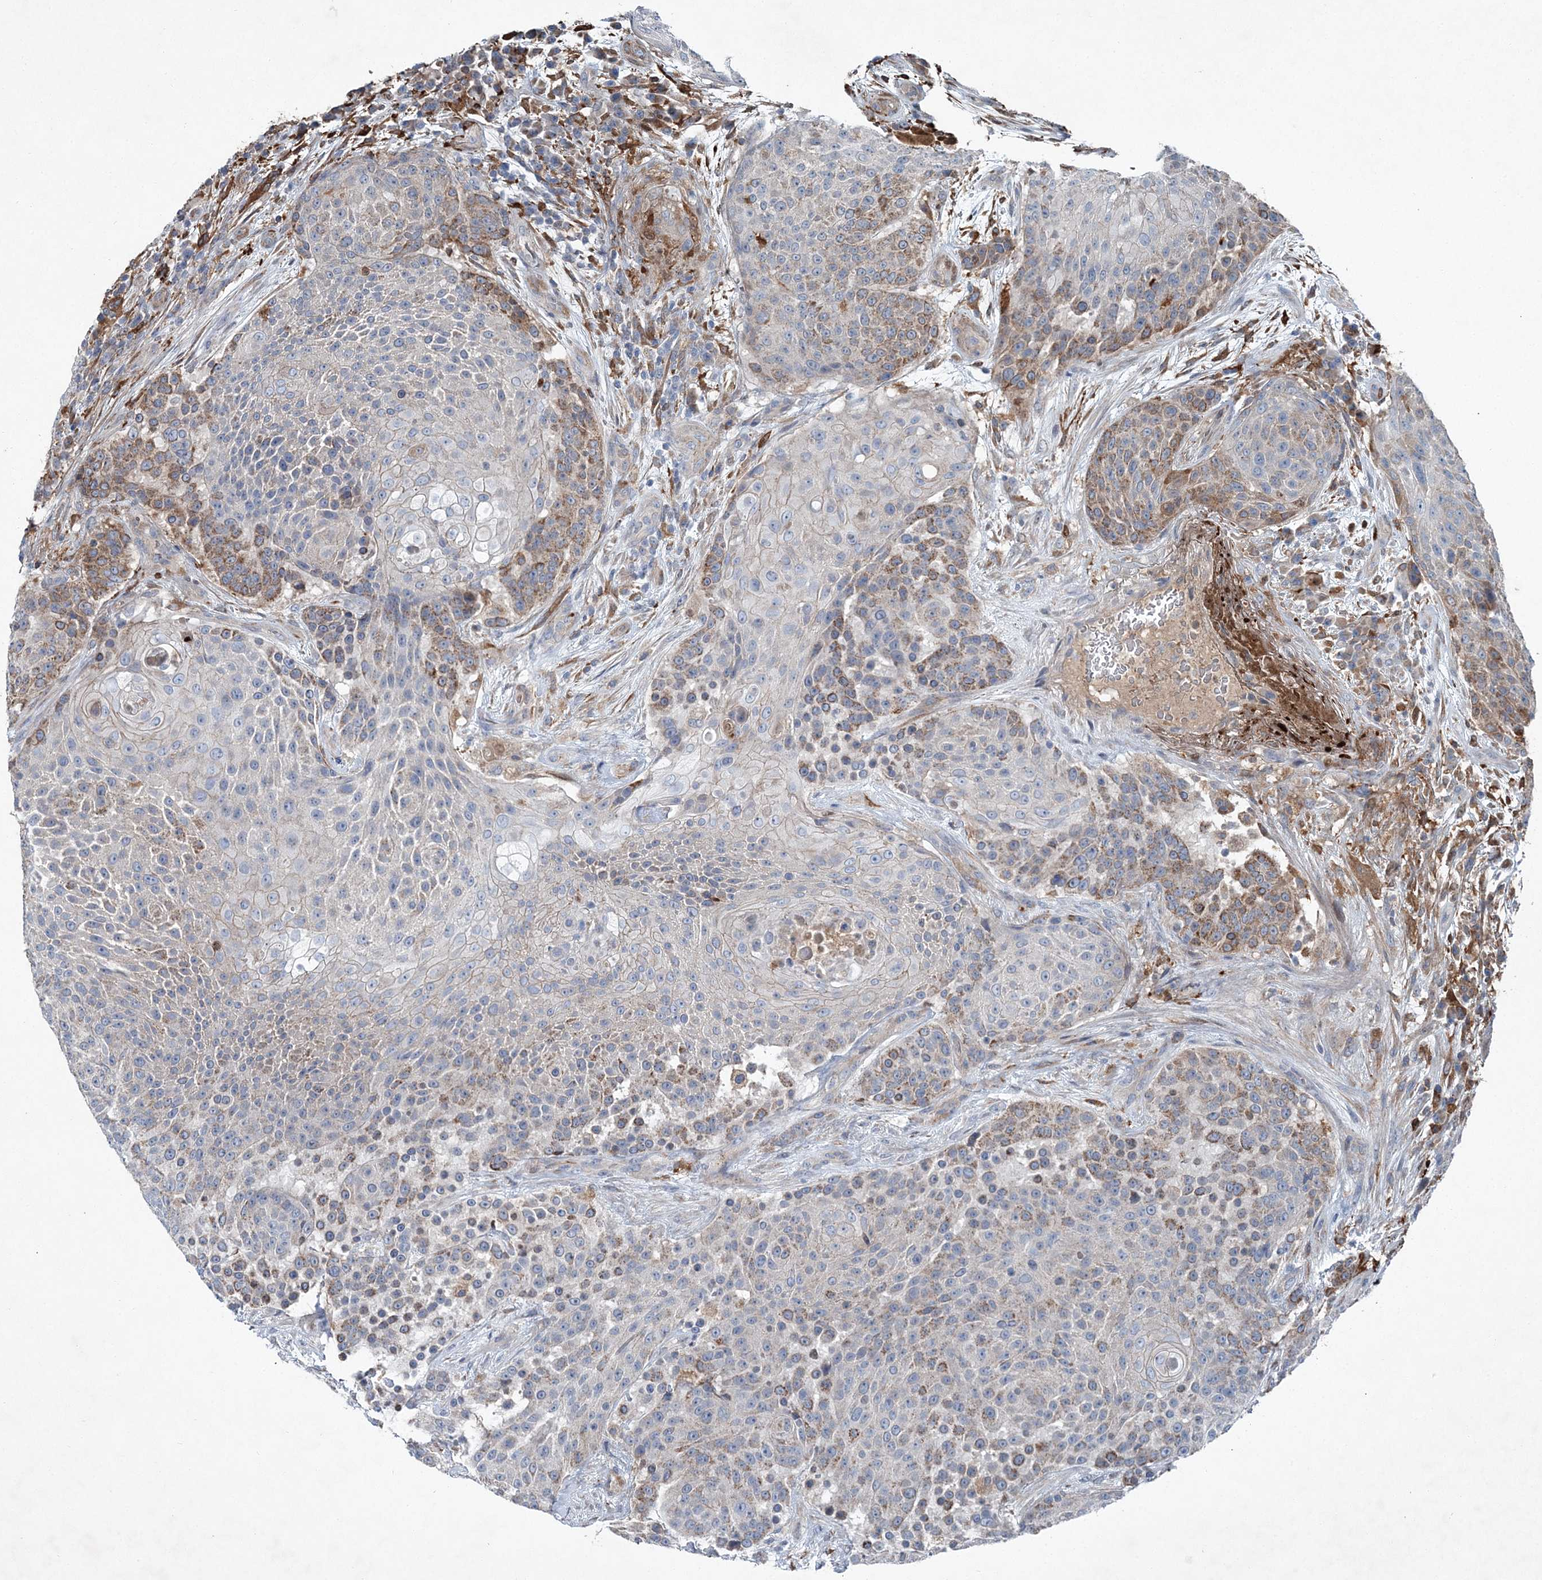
{"staining": {"intensity": "moderate", "quantity": "<25%", "location": "cytoplasmic/membranous"}, "tissue": "urothelial cancer", "cell_type": "Tumor cells", "image_type": "cancer", "snomed": [{"axis": "morphology", "description": "Urothelial carcinoma, High grade"}, {"axis": "topography", "description": "Urinary bladder"}], "caption": "Protein staining by immunohistochemistry (IHC) displays moderate cytoplasmic/membranous expression in about <25% of tumor cells in urothelial carcinoma (high-grade). (brown staining indicates protein expression, while blue staining denotes nuclei).", "gene": "SPOPL", "patient": {"sex": "female", "age": 63}}